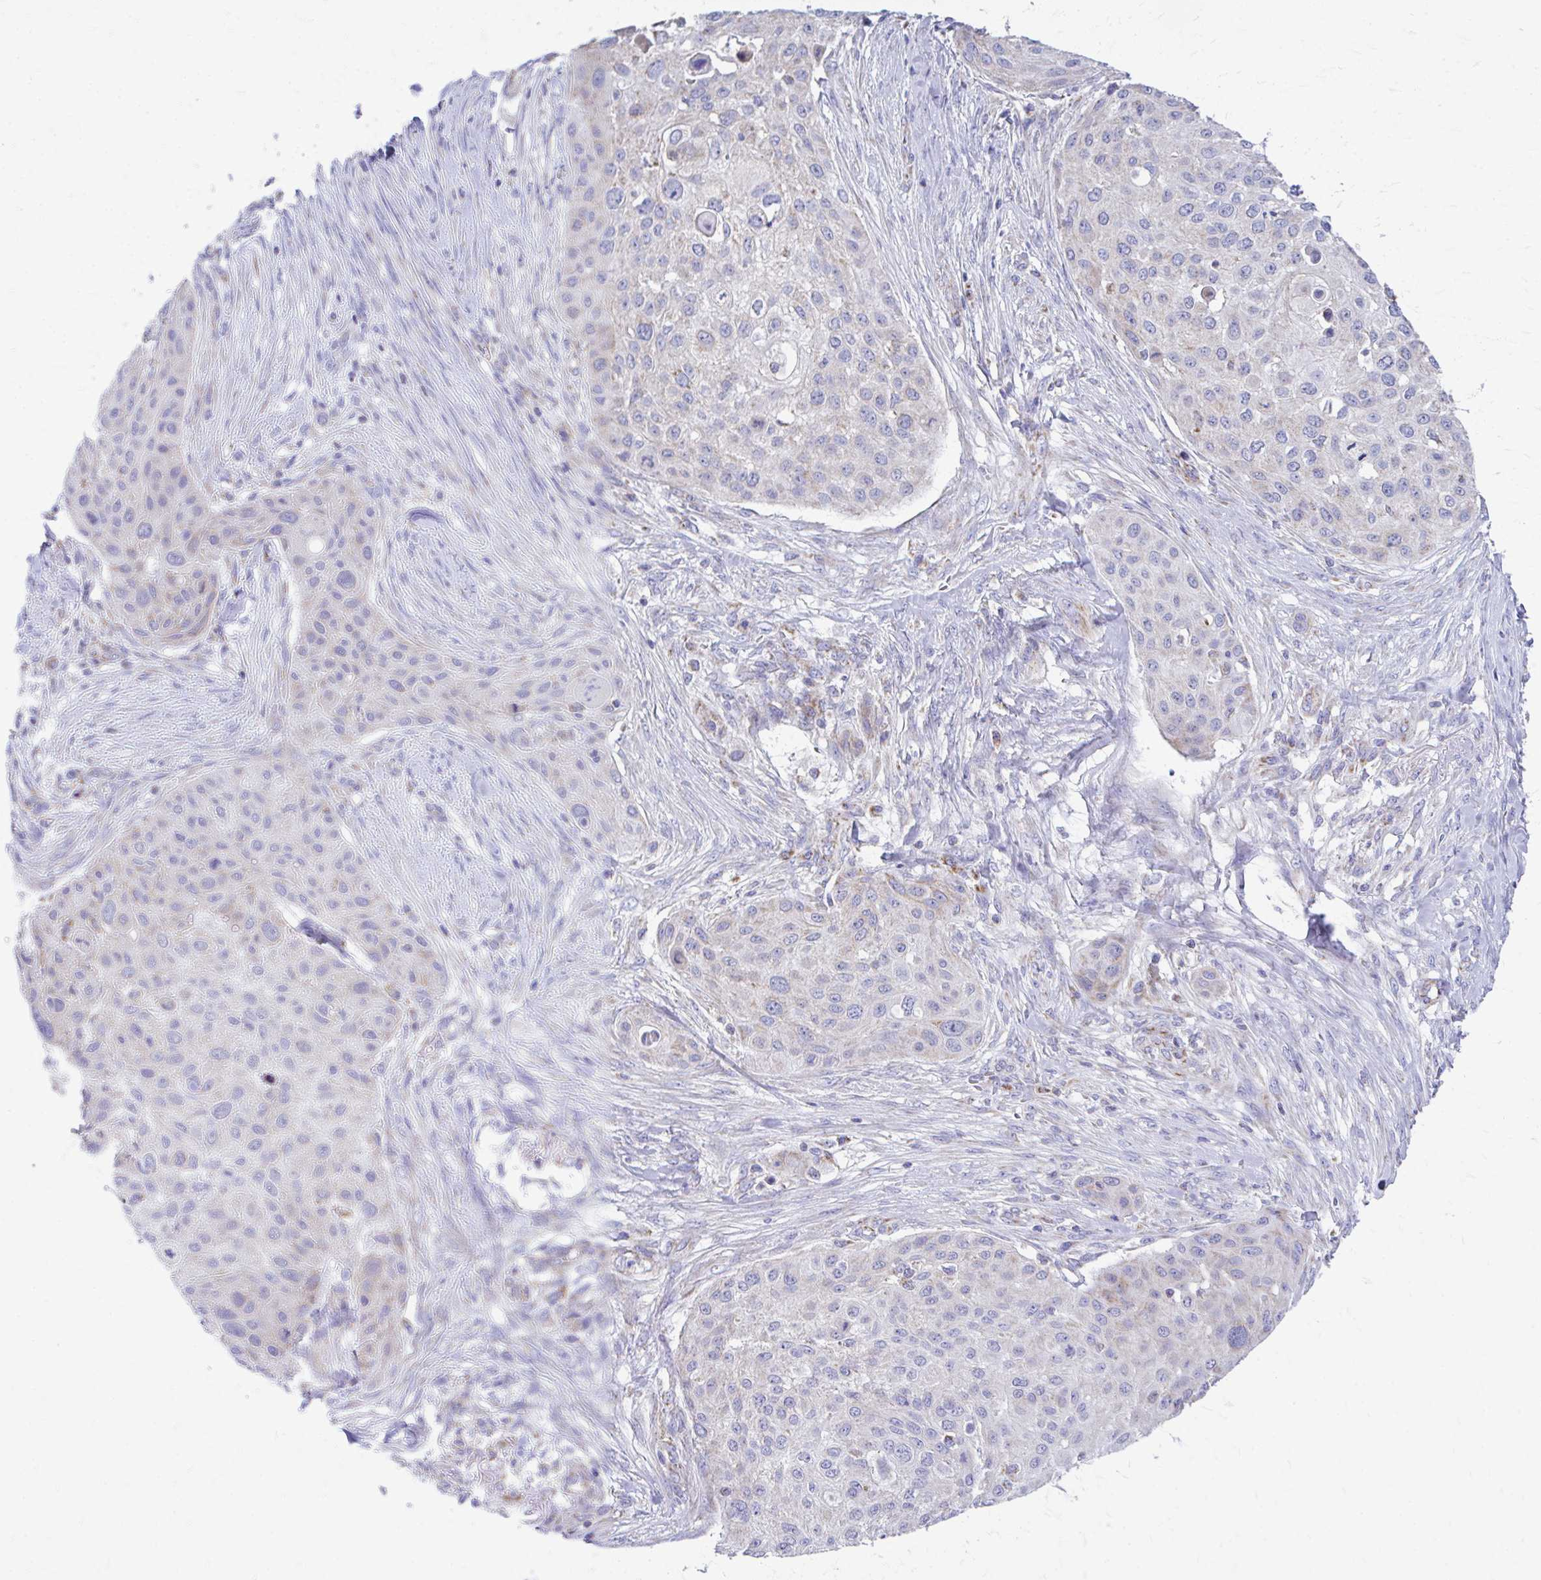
{"staining": {"intensity": "negative", "quantity": "none", "location": "none"}, "tissue": "skin cancer", "cell_type": "Tumor cells", "image_type": "cancer", "snomed": [{"axis": "morphology", "description": "Squamous cell carcinoma, NOS"}, {"axis": "topography", "description": "Skin"}], "caption": "Skin cancer was stained to show a protein in brown. There is no significant staining in tumor cells.", "gene": "MRPL19", "patient": {"sex": "female", "age": 87}}